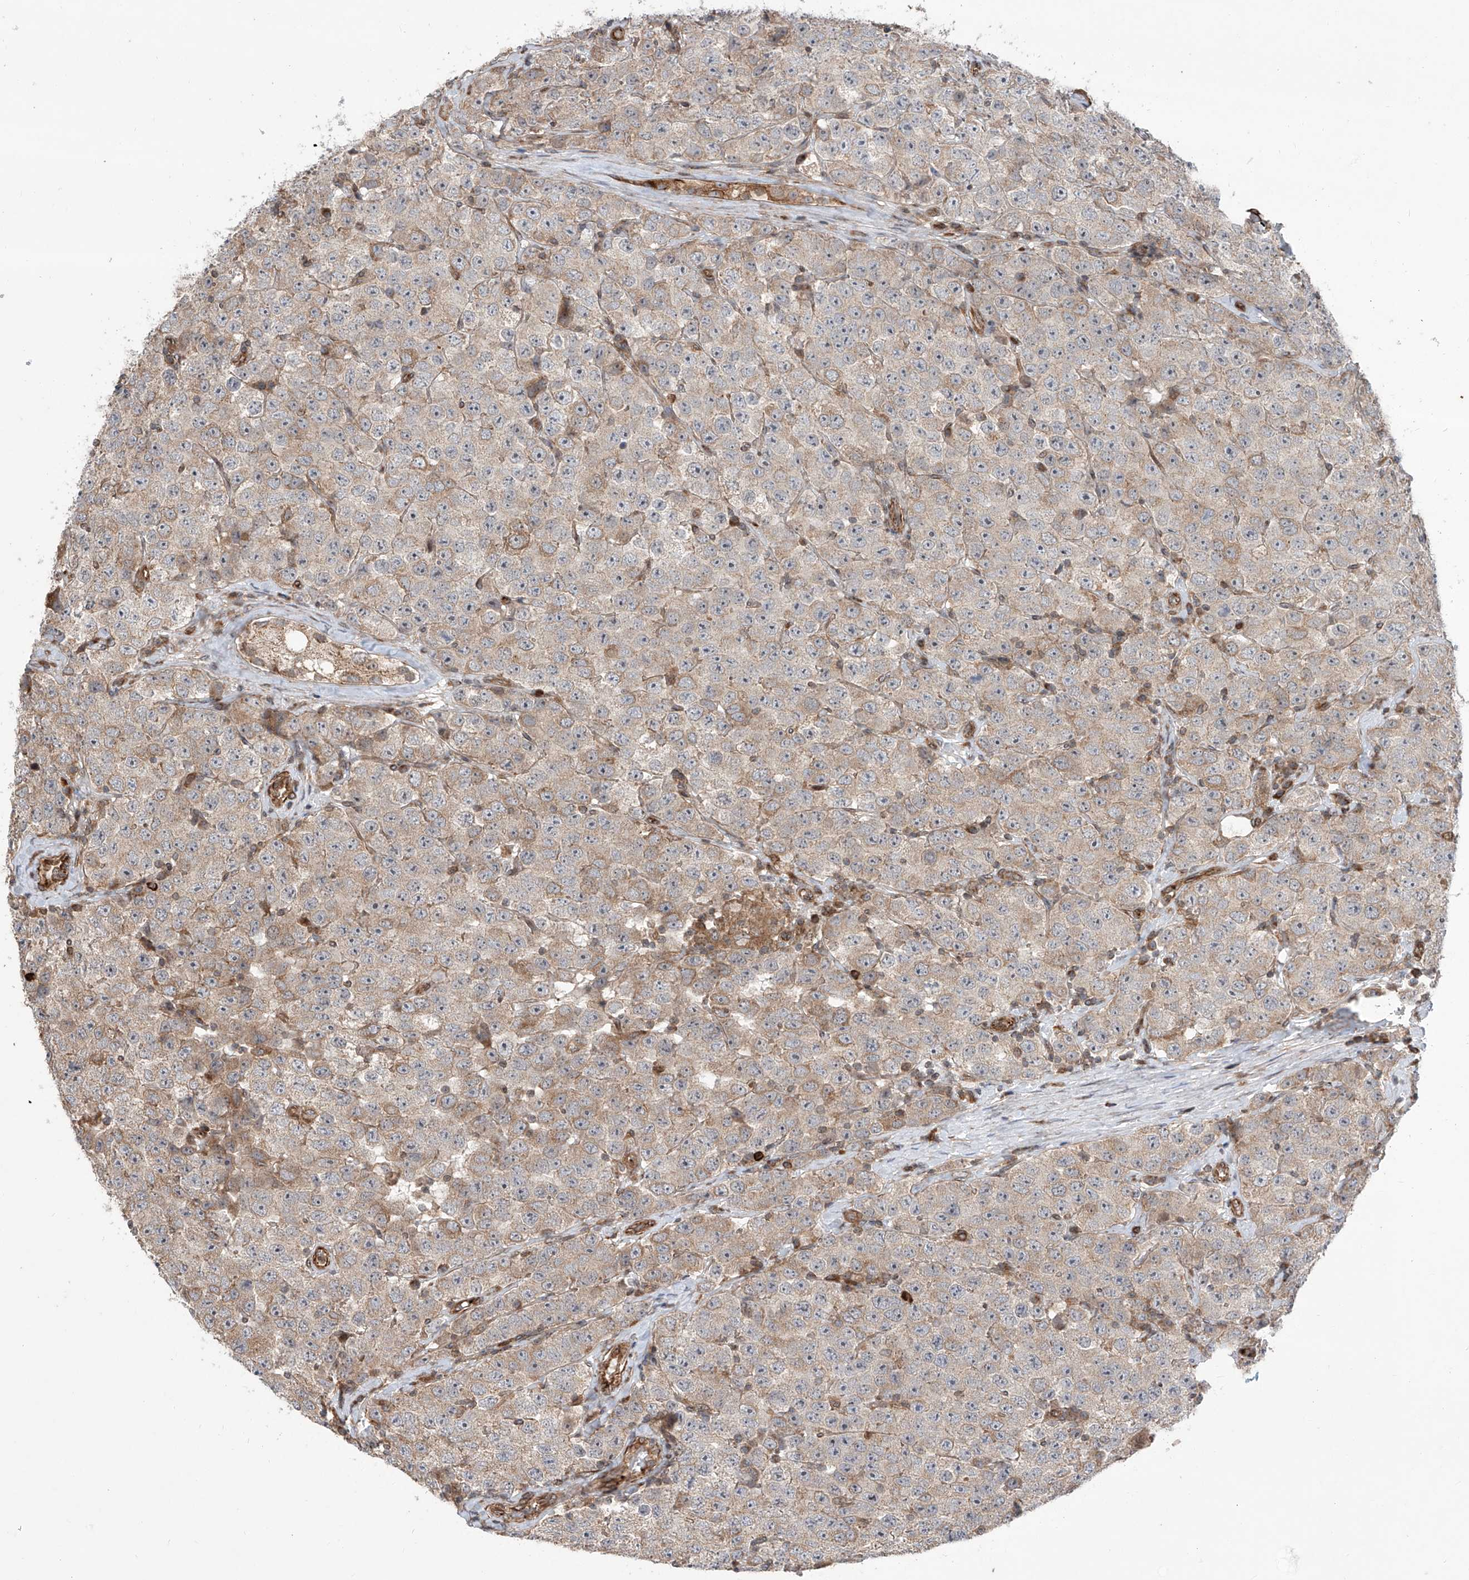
{"staining": {"intensity": "weak", "quantity": "25%-75%", "location": "cytoplasmic/membranous"}, "tissue": "testis cancer", "cell_type": "Tumor cells", "image_type": "cancer", "snomed": [{"axis": "morphology", "description": "Seminoma, NOS"}, {"axis": "topography", "description": "Testis"}], "caption": "Immunohistochemistry staining of testis seminoma, which reveals low levels of weak cytoplasmic/membranous staining in about 25%-75% of tumor cells indicating weak cytoplasmic/membranous protein staining. The staining was performed using DAB (brown) for protein detection and nuclei were counterstained in hematoxylin (blue).", "gene": "APAF1", "patient": {"sex": "male", "age": 28}}